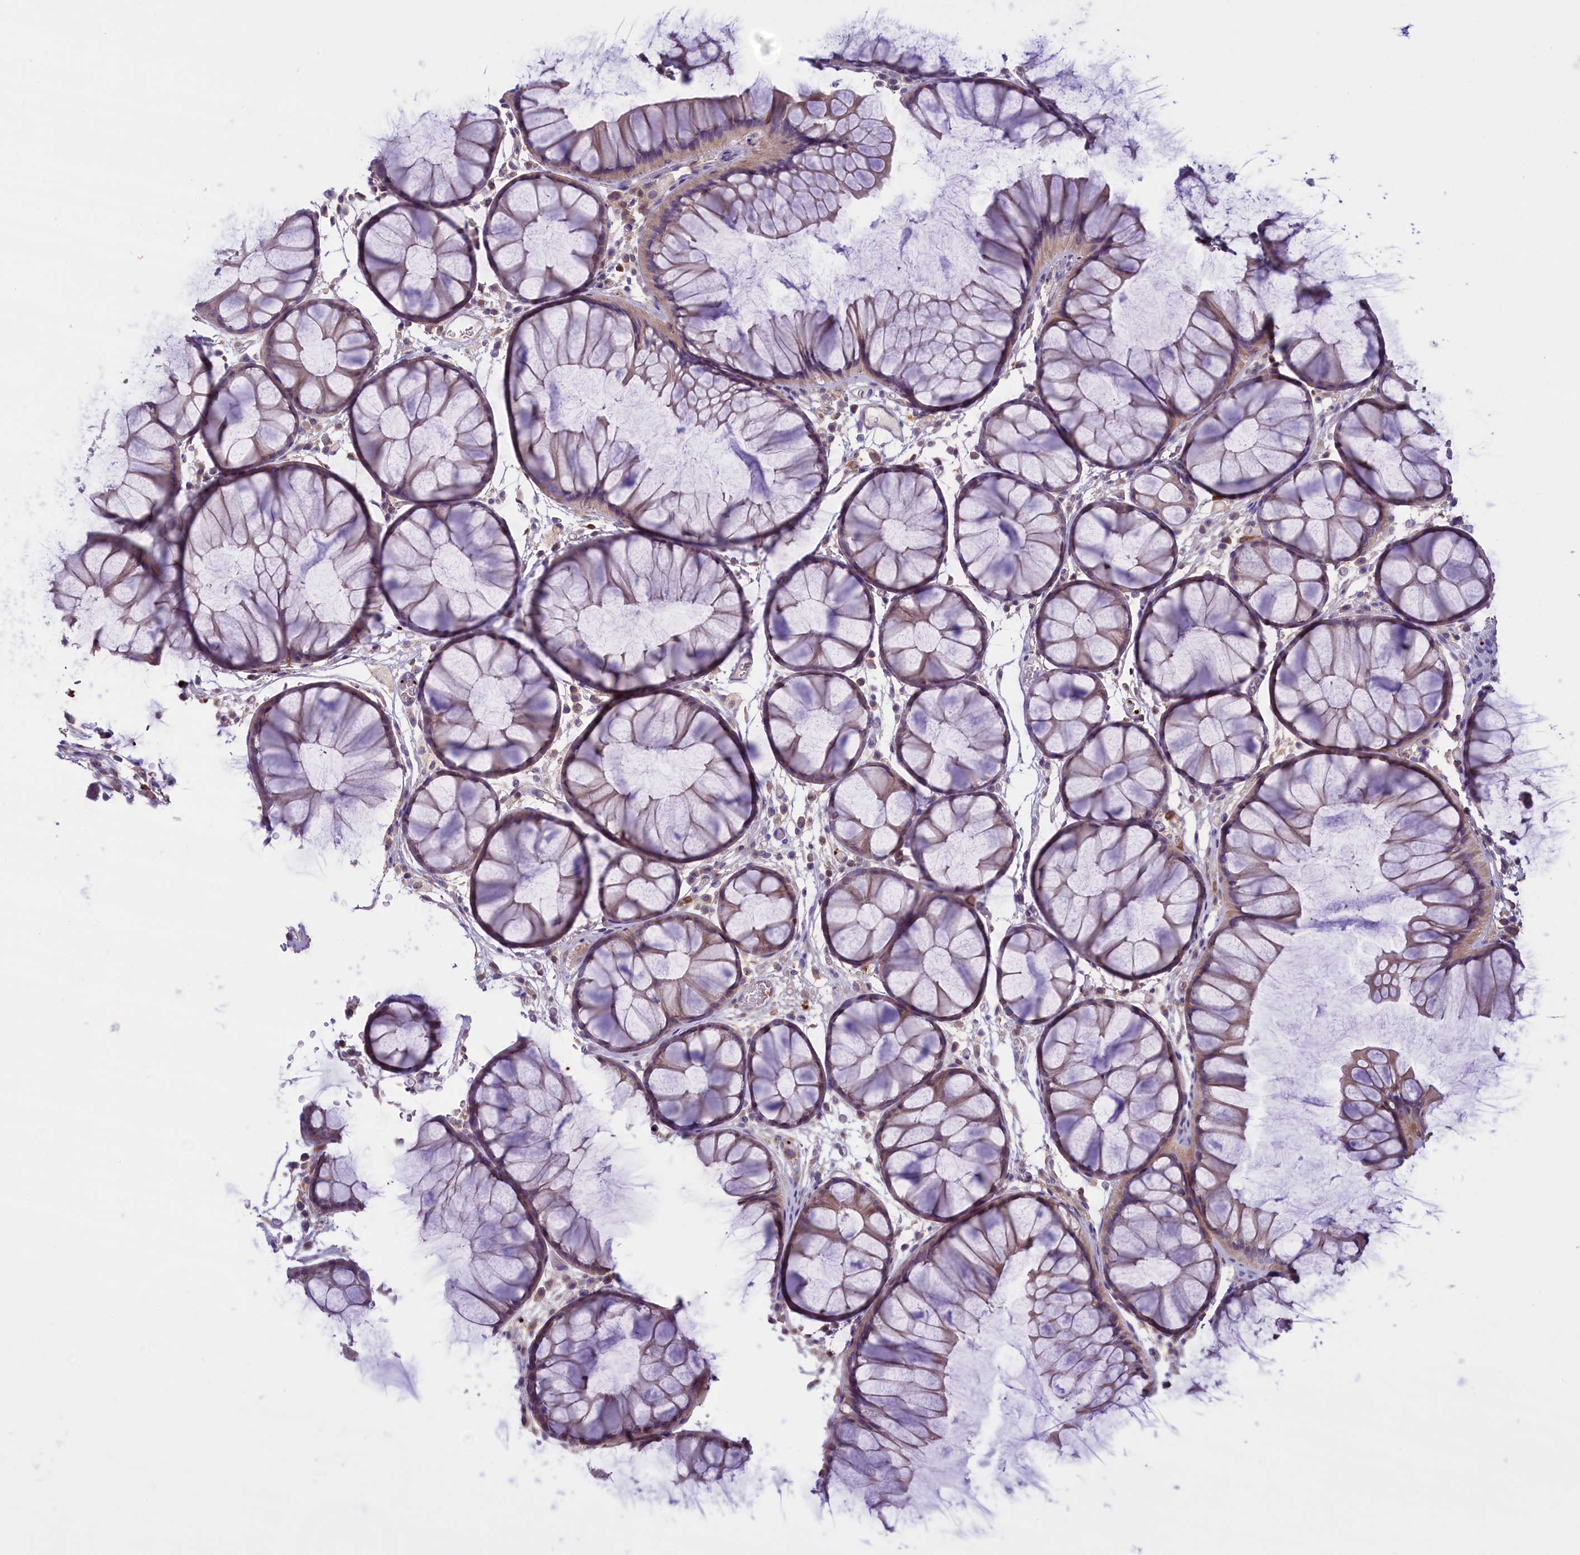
{"staining": {"intensity": "negative", "quantity": "none", "location": "none"}, "tissue": "colon", "cell_type": "Endothelial cells", "image_type": "normal", "snomed": [{"axis": "morphology", "description": "Normal tissue, NOS"}, {"axis": "topography", "description": "Colon"}], "caption": "Immunohistochemistry (IHC) micrograph of unremarkable colon: colon stained with DAB exhibits no significant protein positivity in endothelial cells.", "gene": "HEATR3", "patient": {"sex": "female", "age": 82}}